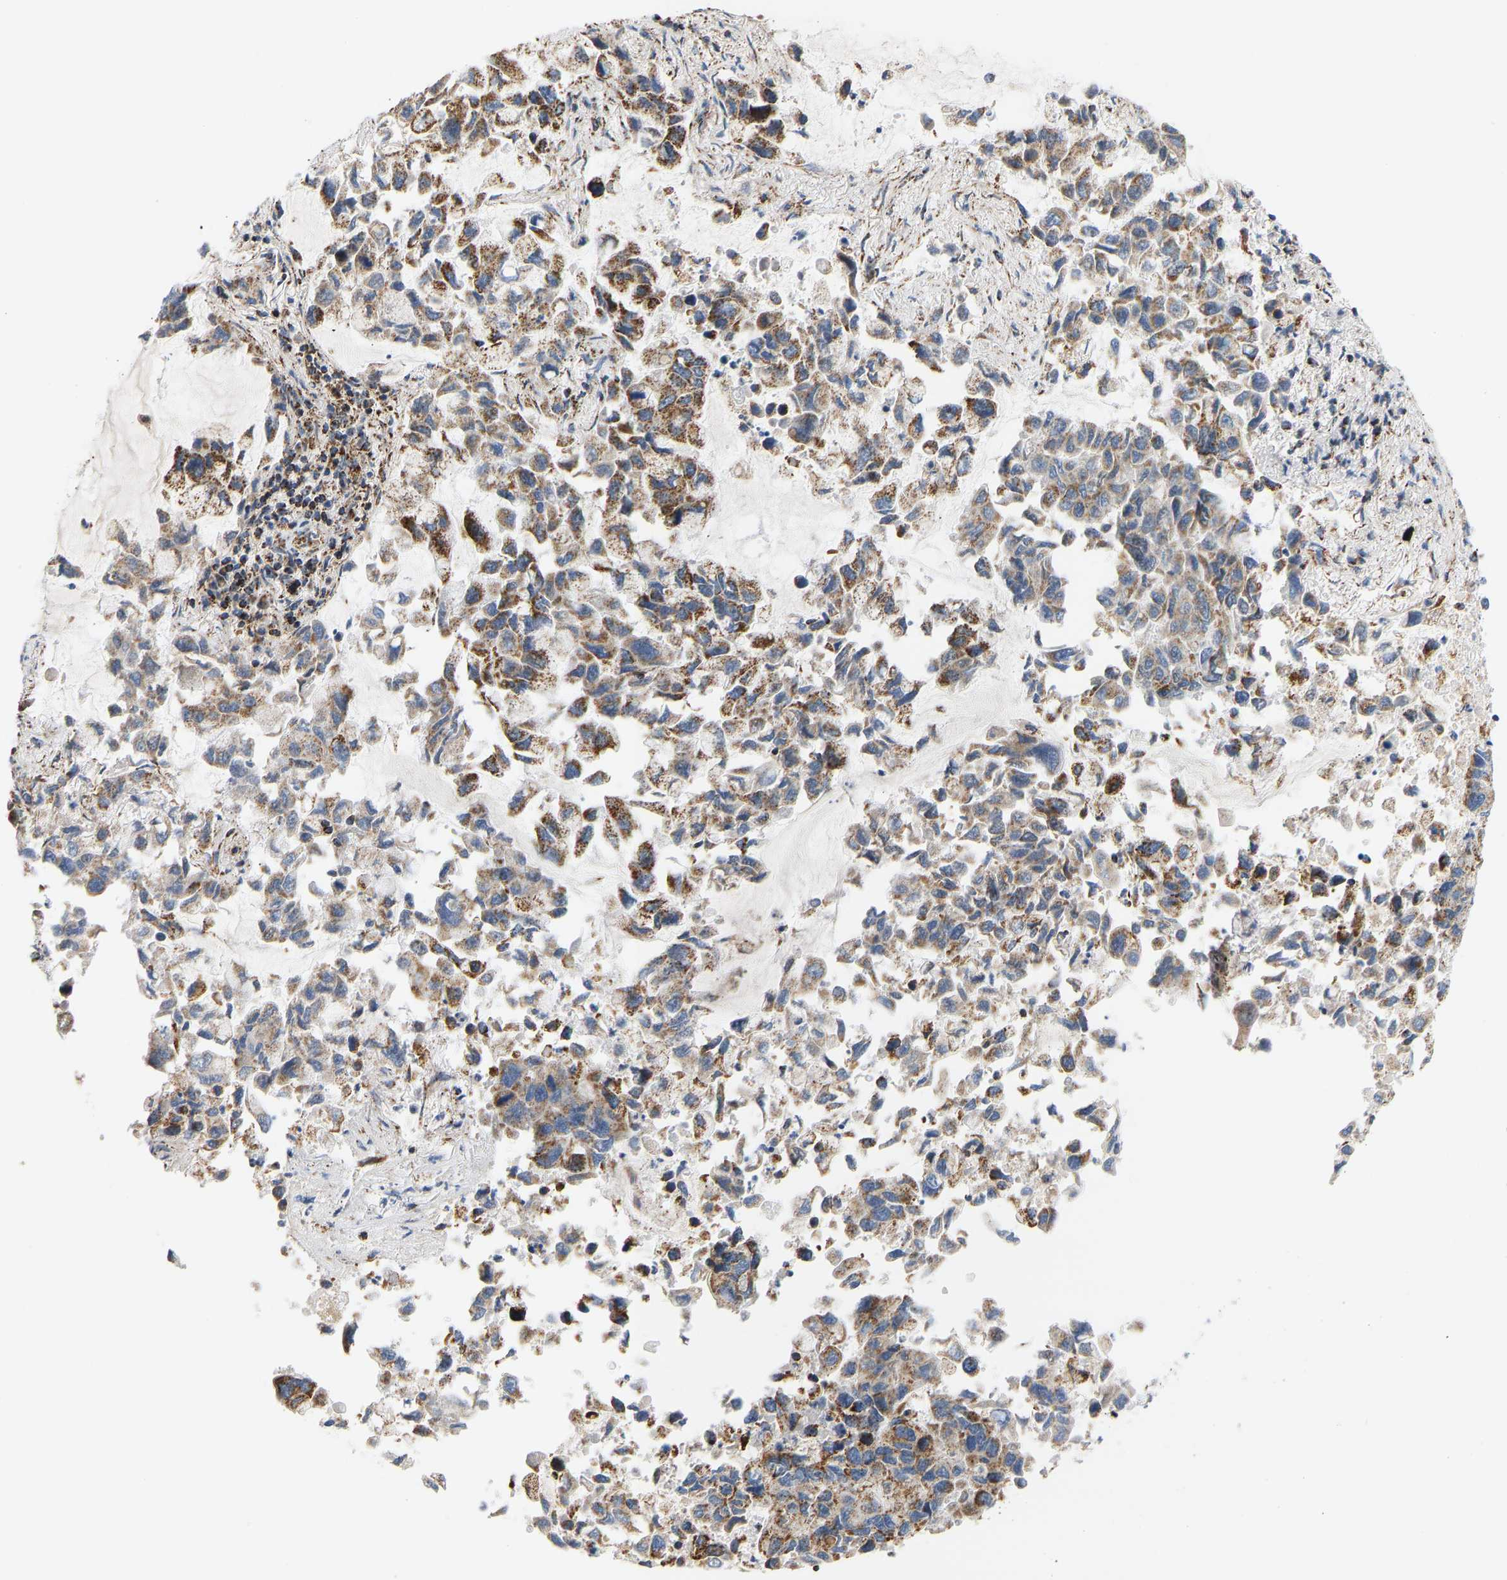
{"staining": {"intensity": "moderate", "quantity": ">75%", "location": "cytoplasmic/membranous"}, "tissue": "lung cancer", "cell_type": "Tumor cells", "image_type": "cancer", "snomed": [{"axis": "morphology", "description": "Adenocarcinoma, NOS"}, {"axis": "topography", "description": "Lung"}], "caption": "Lung adenocarcinoma stained for a protein exhibits moderate cytoplasmic/membranous positivity in tumor cells.", "gene": "GPSM2", "patient": {"sex": "male", "age": 64}}